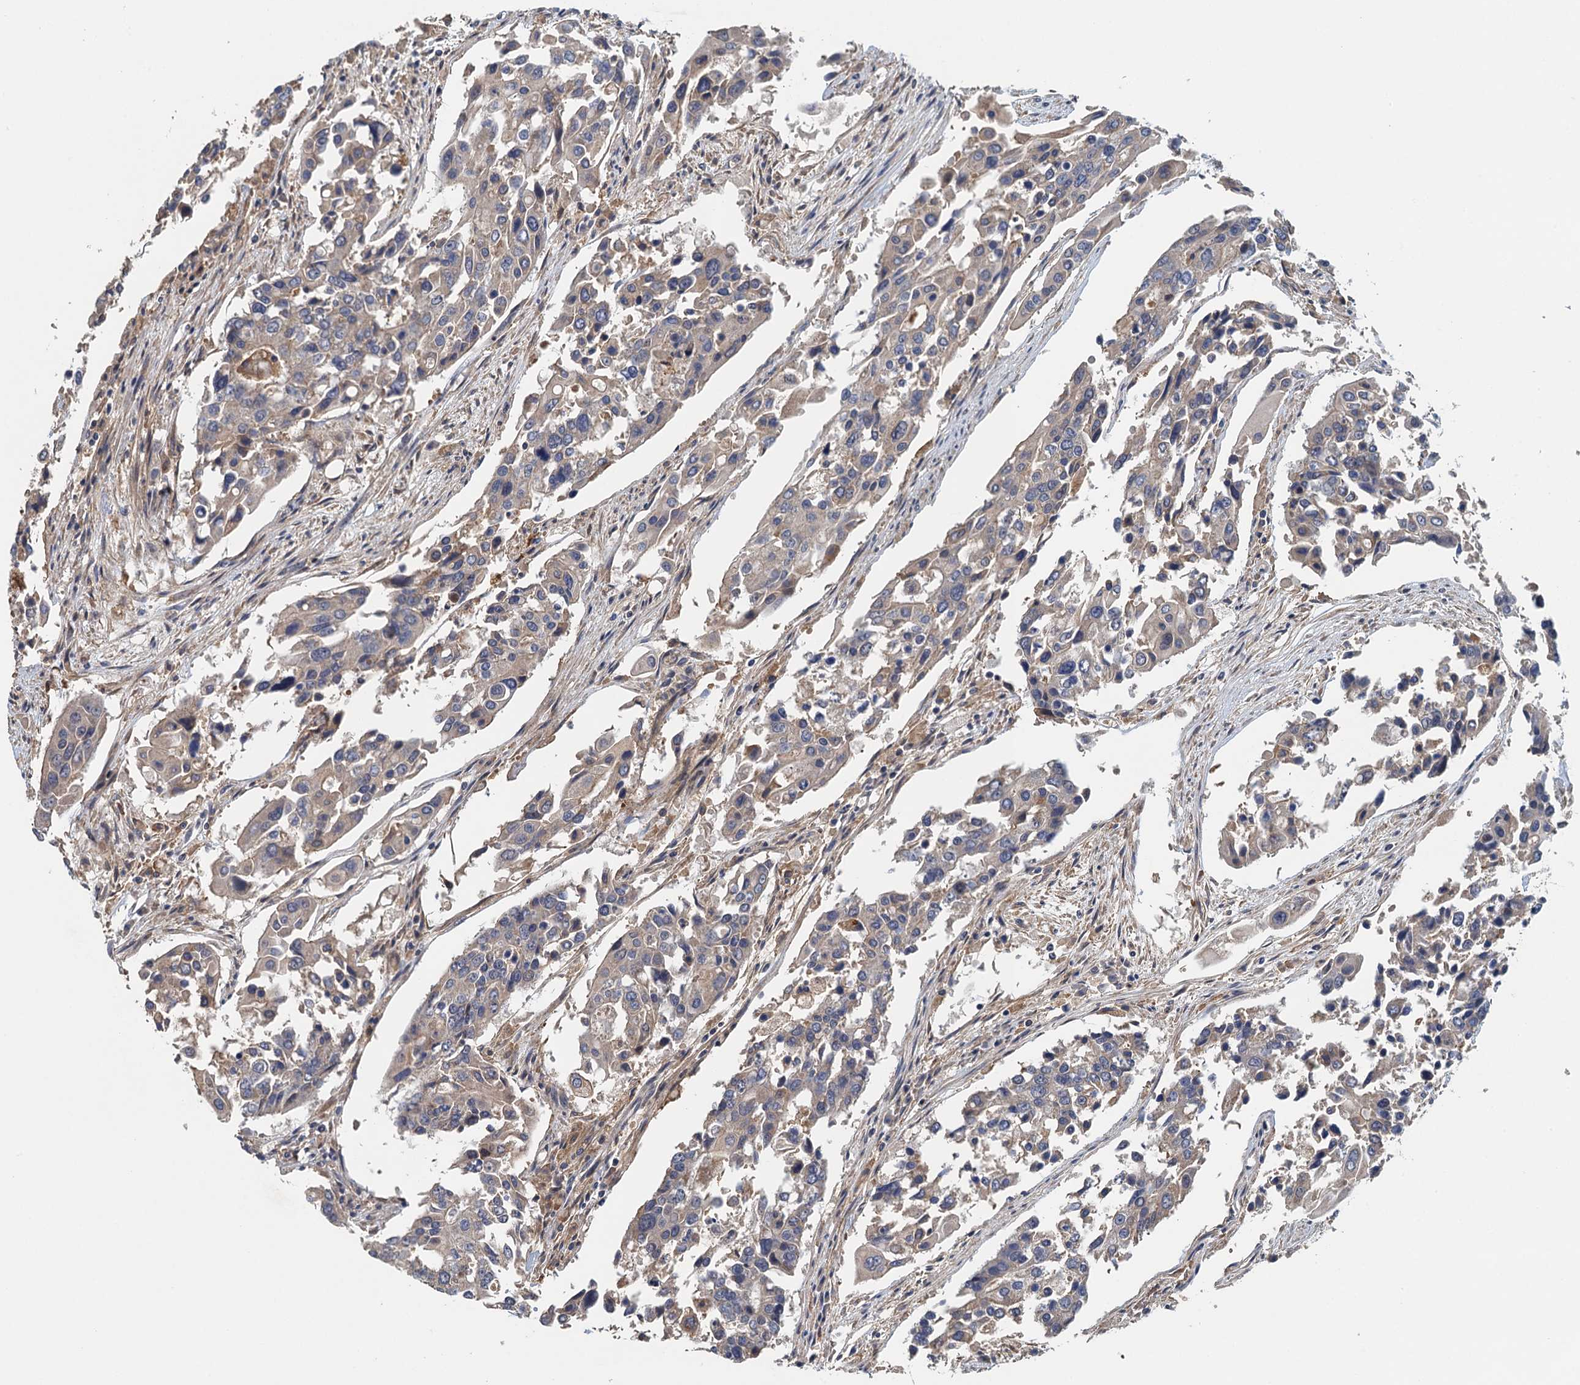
{"staining": {"intensity": "negative", "quantity": "none", "location": "none"}, "tissue": "colorectal cancer", "cell_type": "Tumor cells", "image_type": "cancer", "snomed": [{"axis": "morphology", "description": "Adenocarcinoma, NOS"}, {"axis": "topography", "description": "Colon"}], "caption": "A histopathology image of adenocarcinoma (colorectal) stained for a protein reveals no brown staining in tumor cells. The staining is performed using DAB brown chromogen with nuclei counter-stained in using hematoxylin.", "gene": "RSAD2", "patient": {"sex": "male", "age": 77}}